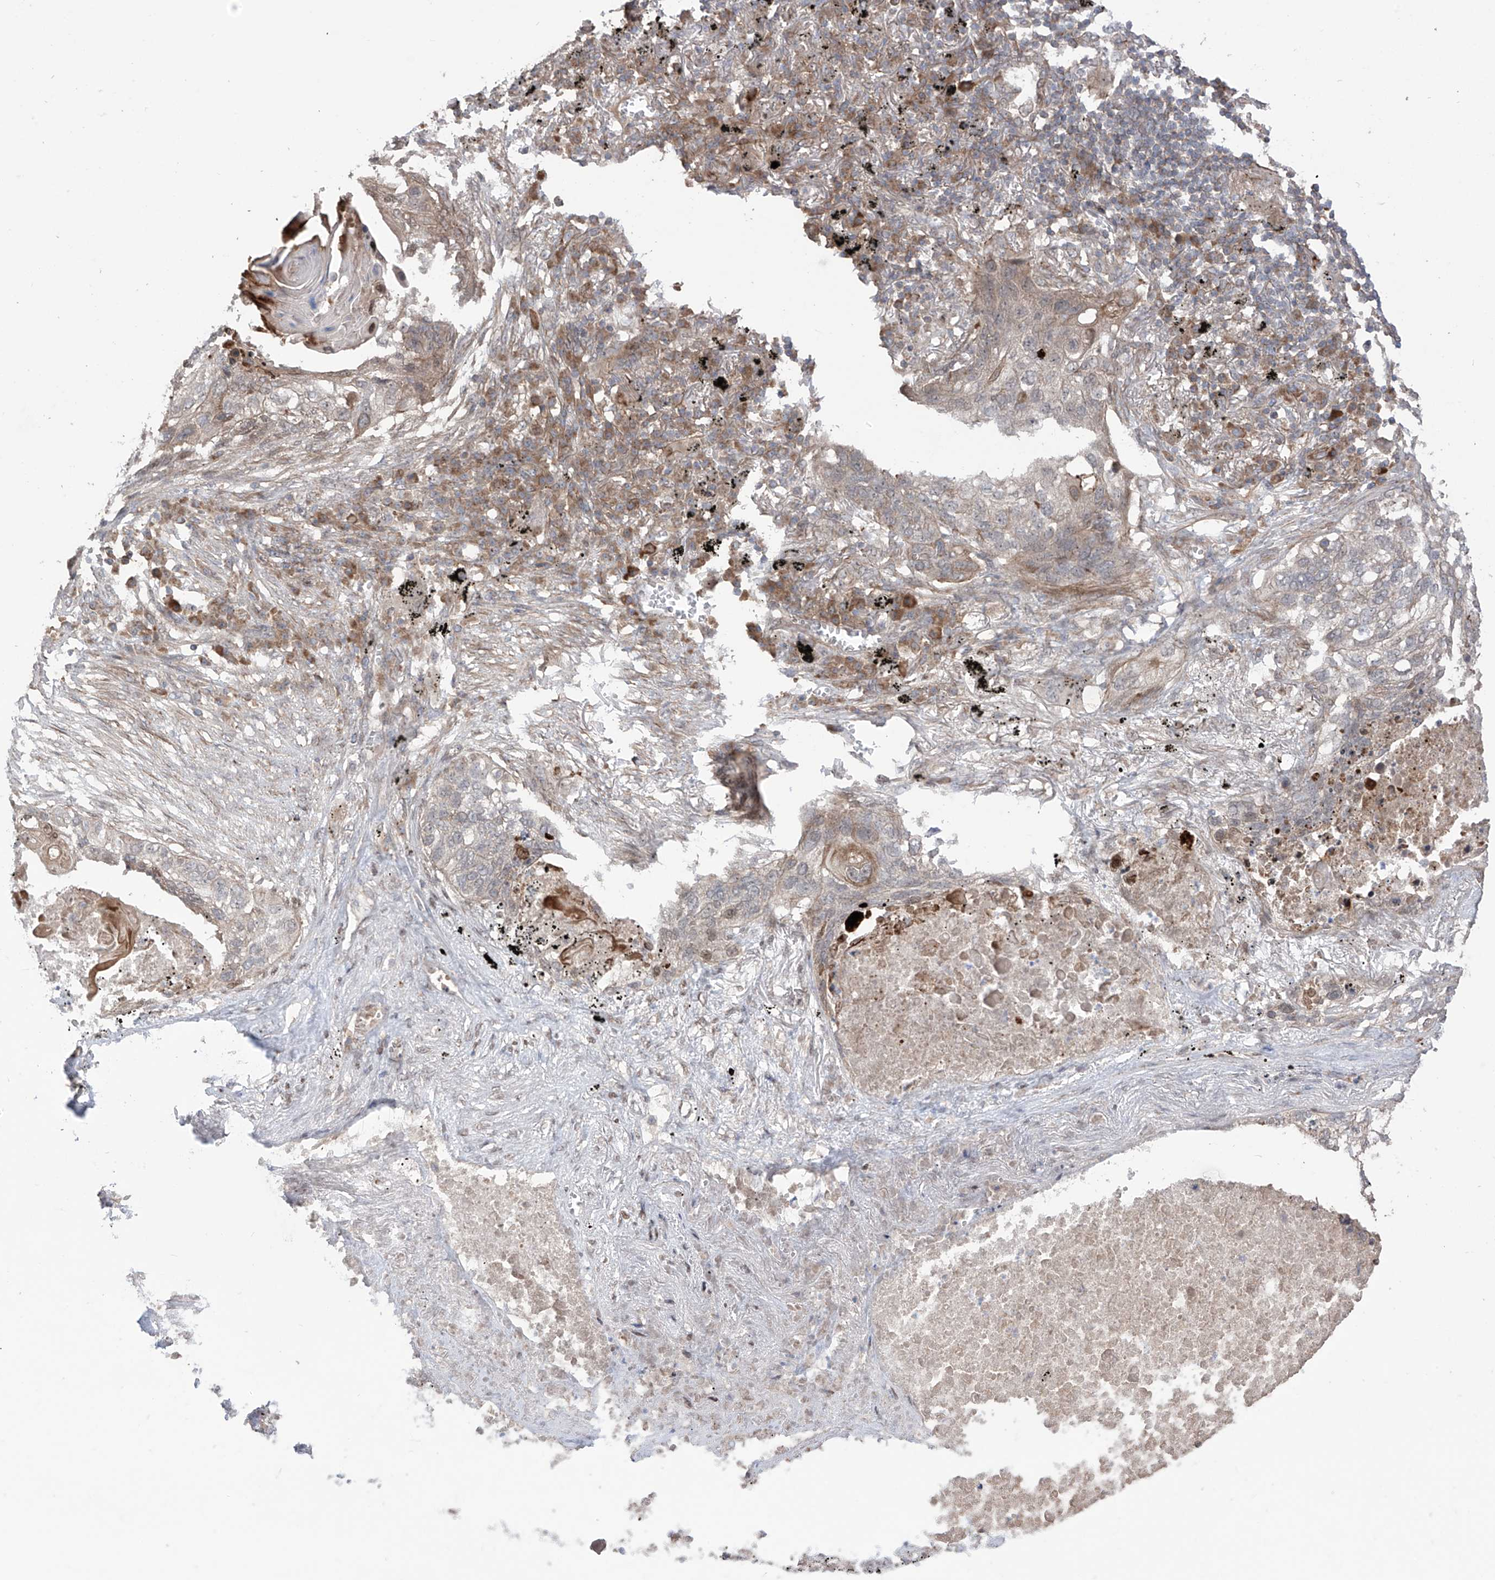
{"staining": {"intensity": "weak", "quantity": "<25%", "location": "cytoplasmic/membranous,nuclear"}, "tissue": "lung cancer", "cell_type": "Tumor cells", "image_type": "cancer", "snomed": [{"axis": "morphology", "description": "Squamous cell carcinoma, NOS"}, {"axis": "topography", "description": "Lung"}], "caption": "Immunohistochemical staining of lung squamous cell carcinoma demonstrates no significant staining in tumor cells.", "gene": "LRRC74A", "patient": {"sex": "female", "age": 63}}